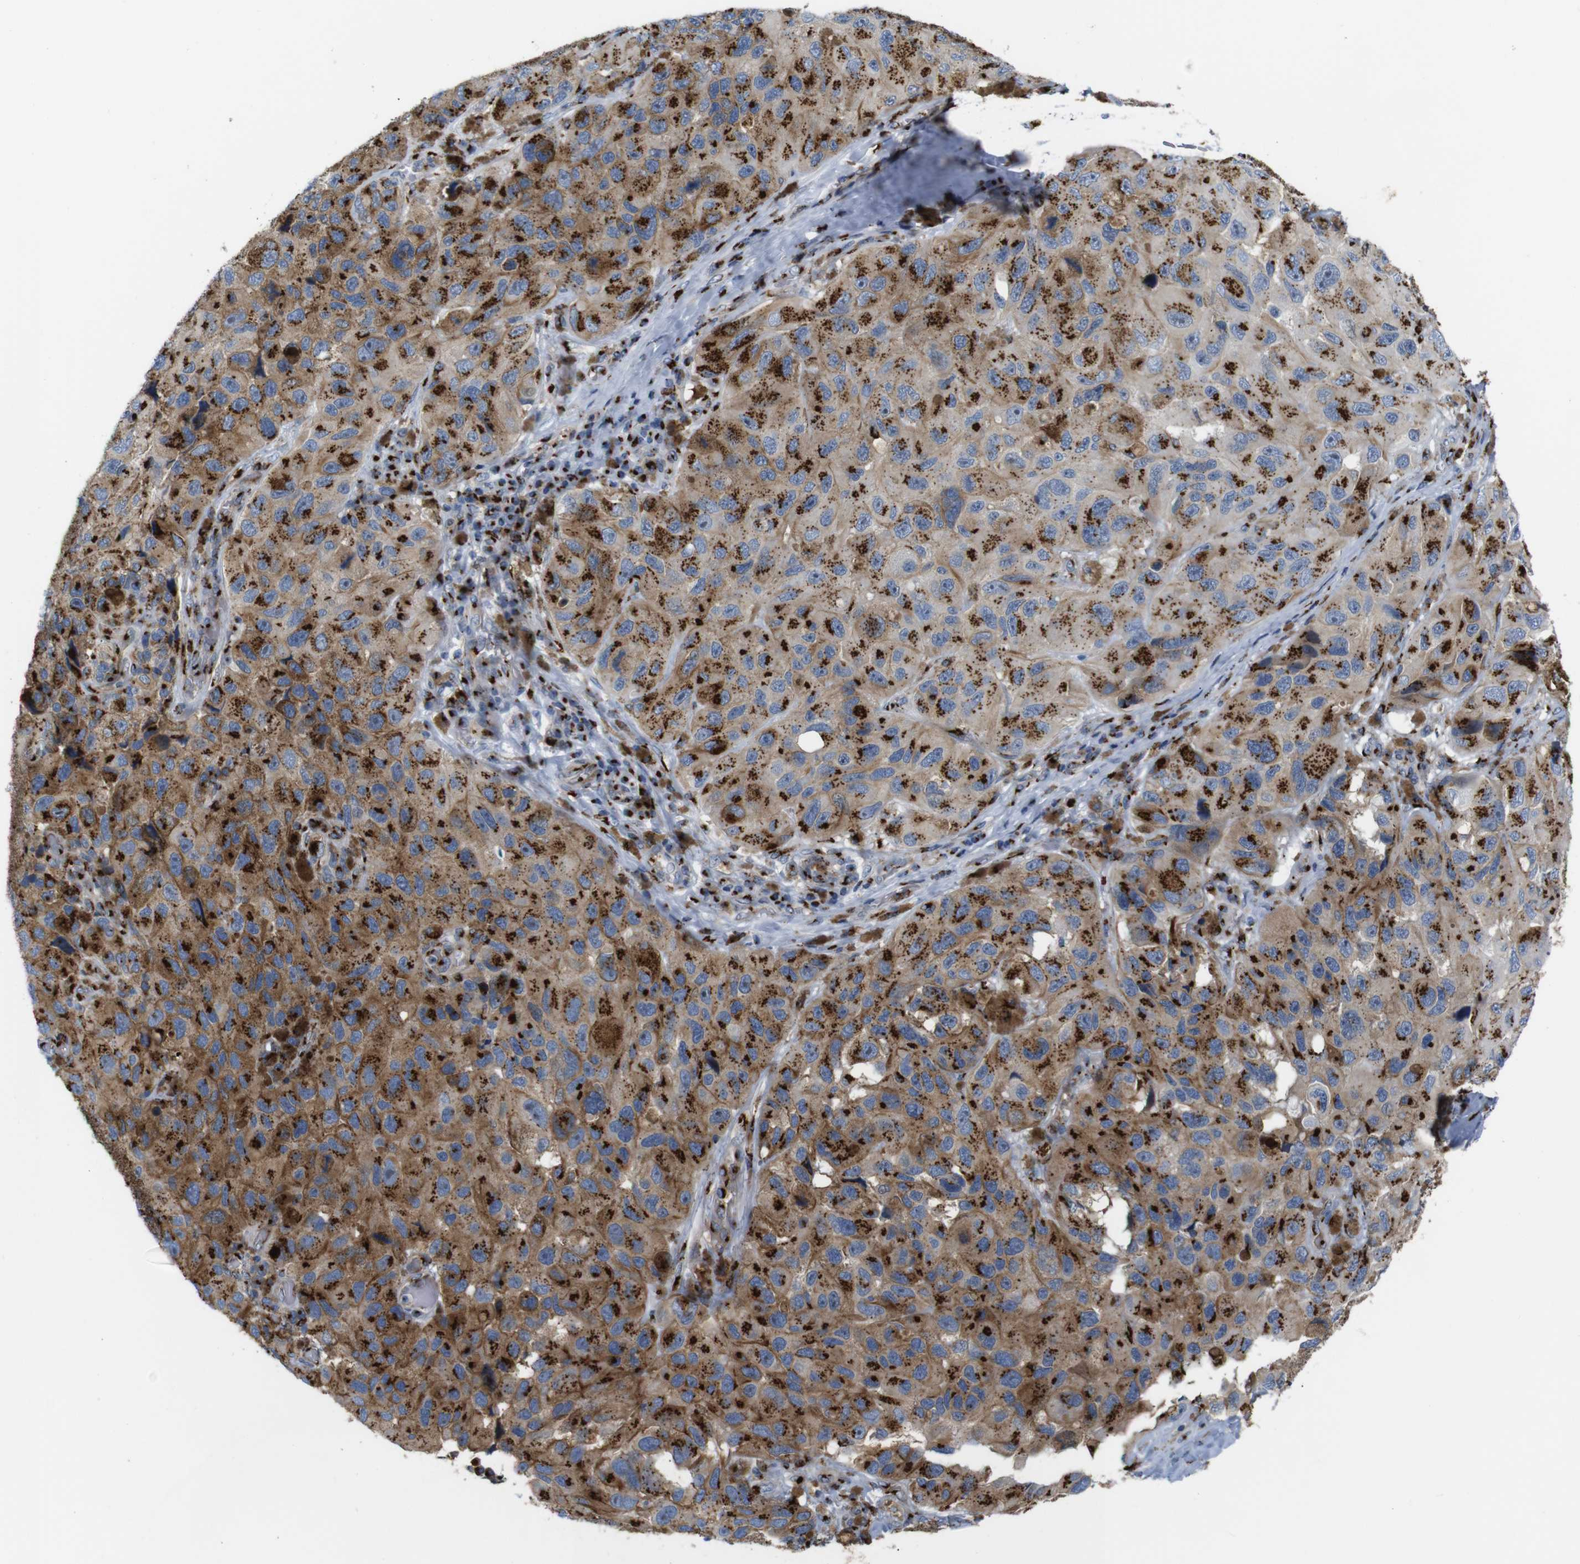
{"staining": {"intensity": "strong", "quantity": ">75%", "location": "cytoplasmic/membranous"}, "tissue": "melanoma", "cell_type": "Tumor cells", "image_type": "cancer", "snomed": [{"axis": "morphology", "description": "Malignant melanoma, NOS"}, {"axis": "topography", "description": "Skin"}], "caption": "This is a micrograph of IHC staining of malignant melanoma, which shows strong positivity in the cytoplasmic/membranous of tumor cells.", "gene": "TGOLN2", "patient": {"sex": "female", "age": 73}}